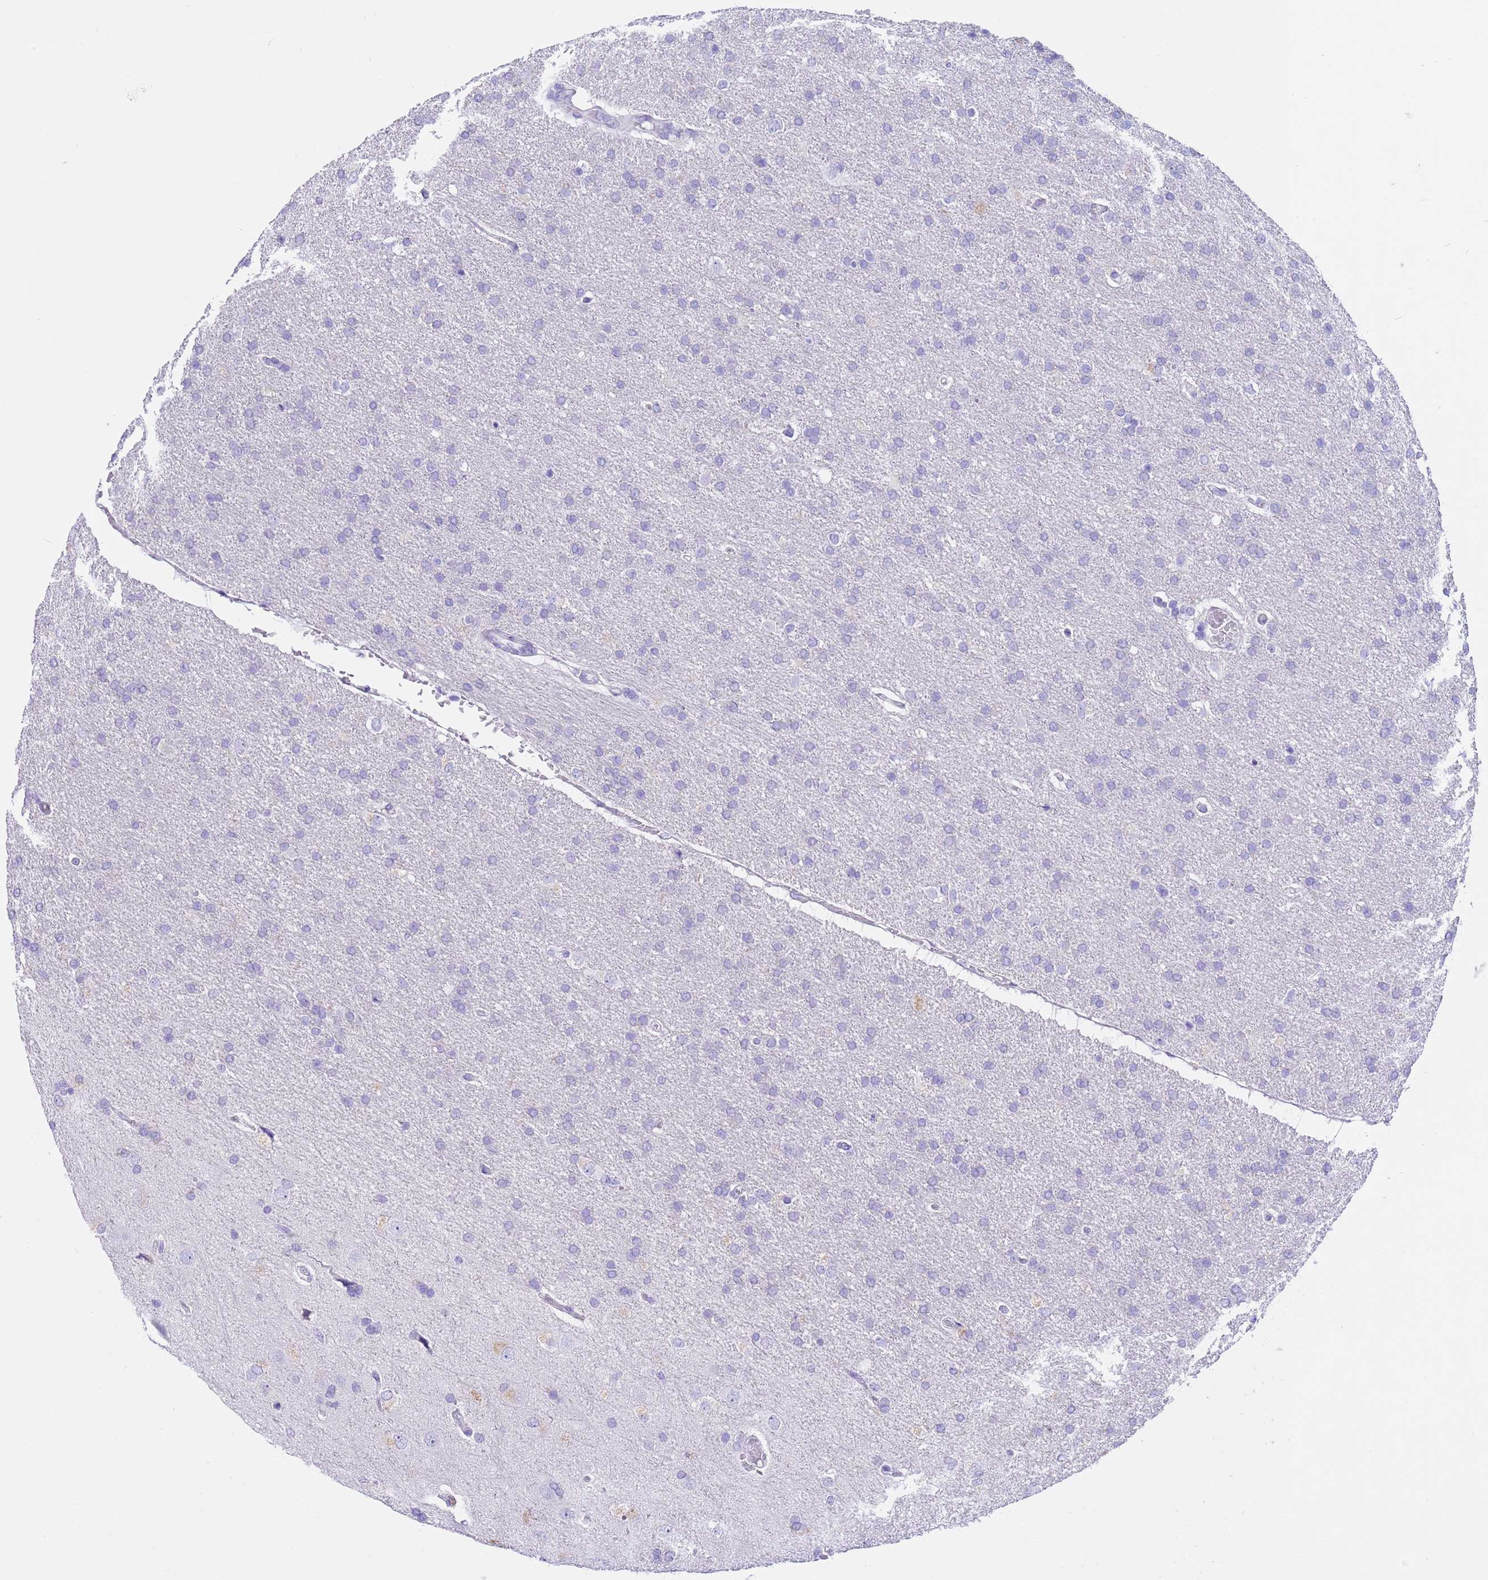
{"staining": {"intensity": "negative", "quantity": "none", "location": "none"}, "tissue": "glioma", "cell_type": "Tumor cells", "image_type": "cancer", "snomed": [{"axis": "morphology", "description": "Glioma, malignant, High grade"}, {"axis": "topography", "description": "Brain"}], "caption": "Glioma was stained to show a protein in brown. There is no significant staining in tumor cells. Nuclei are stained in blue.", "gene": "CPB1", "patient": {"sex": "male", "age": 72}}